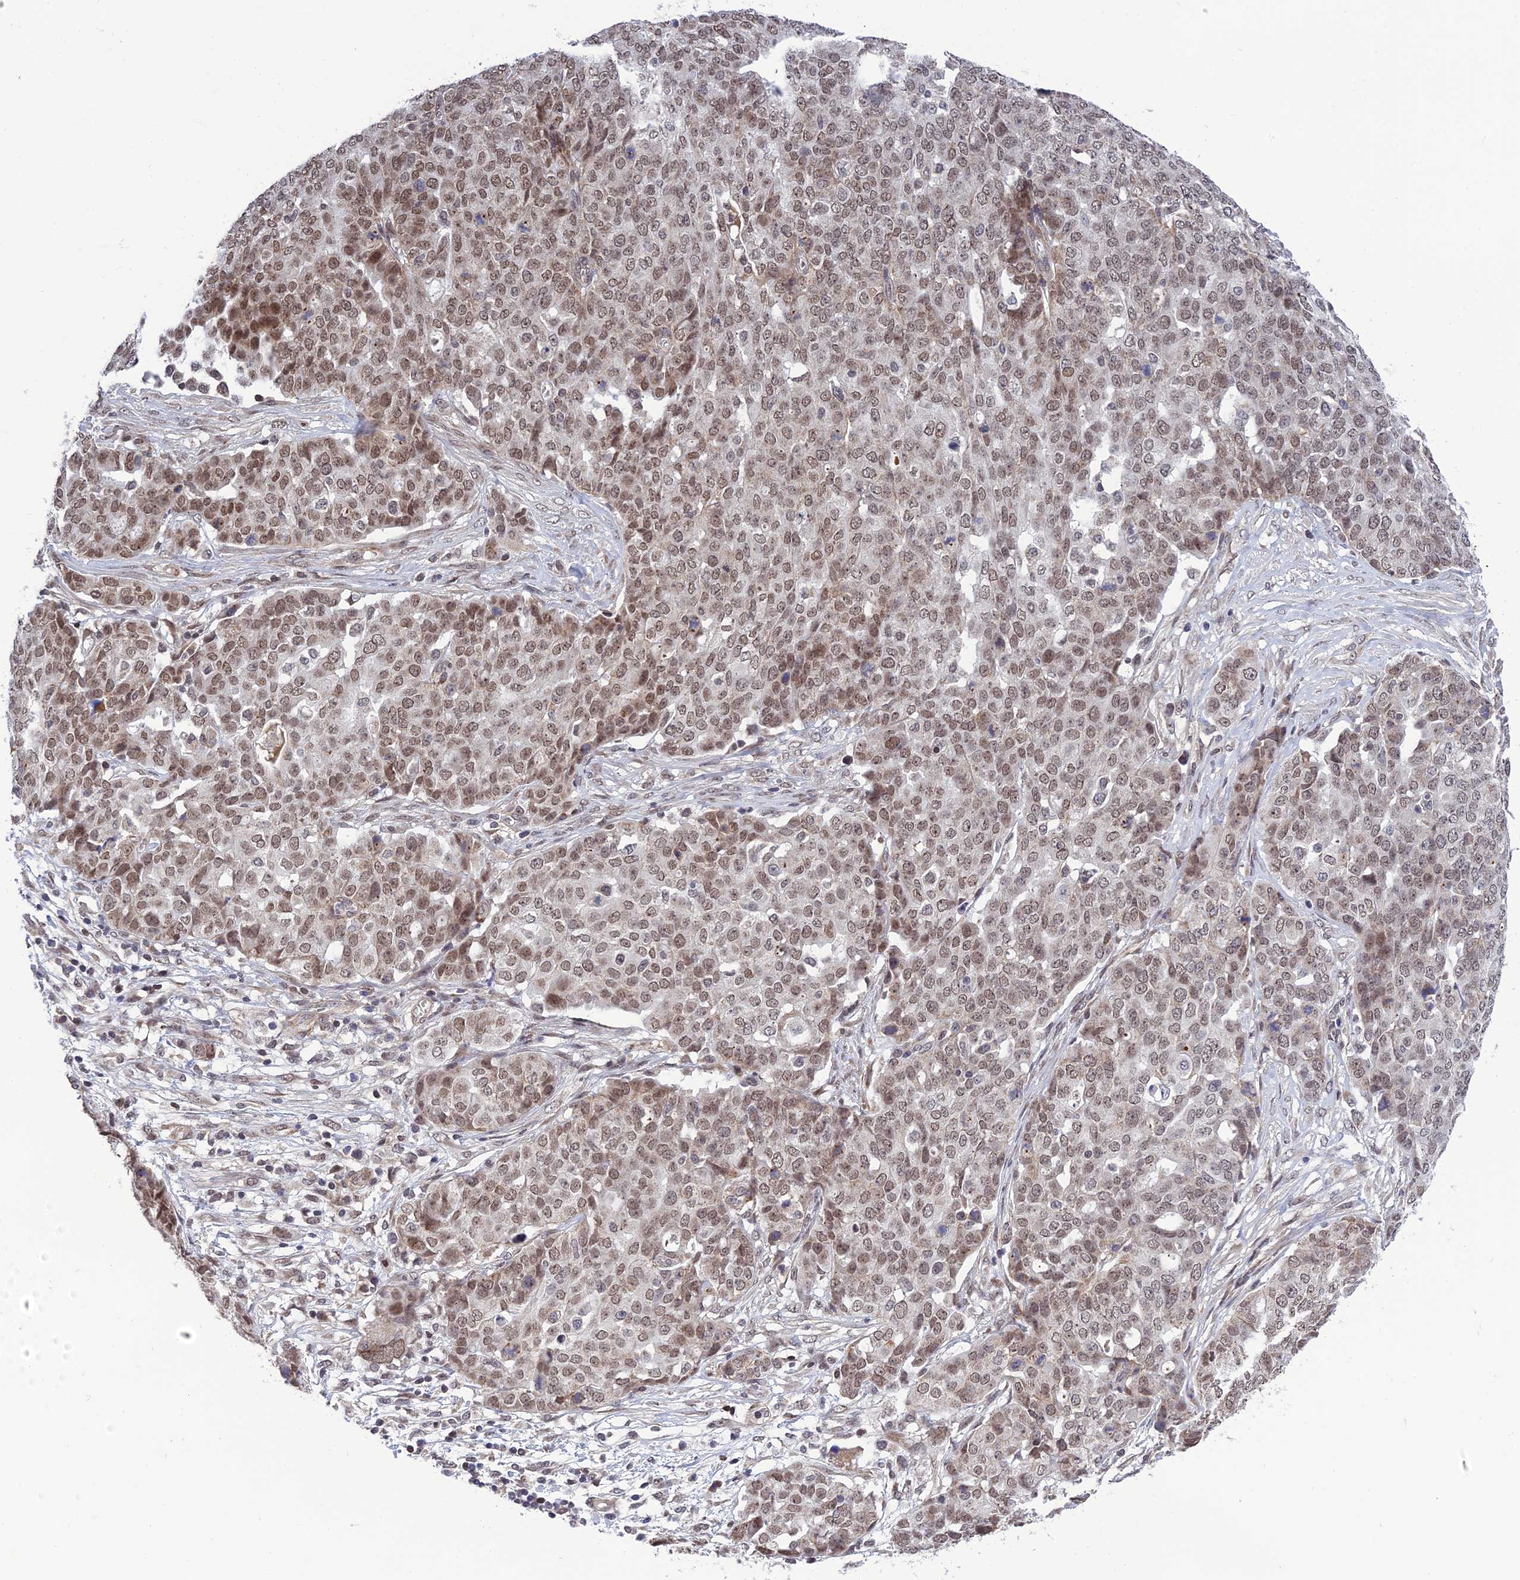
{"staining": {"intensity": "moderate", "quantity": ">75%", "location": "nuclear"}, "tissue": "ovarian cancer", "cell_type": "Tumor cells", "image_type": "cancer", "snomed": [{"axis": "morphology", "description": "Cystadenocarcinoma, serous, NOS"}, {"axis": "topography", "description": "Soft tissue"}, {"axis": "topography", "description": "Ovary"}], "caption": "DAB immunohistochemical staining of human ovarian cancer (serous cystadenocarcinoma) reveals moderate nuclear protein positivity in about >75% of tumor cells.", "gene": "REXO1", "patient": {"sex": "female", "age": 57}}